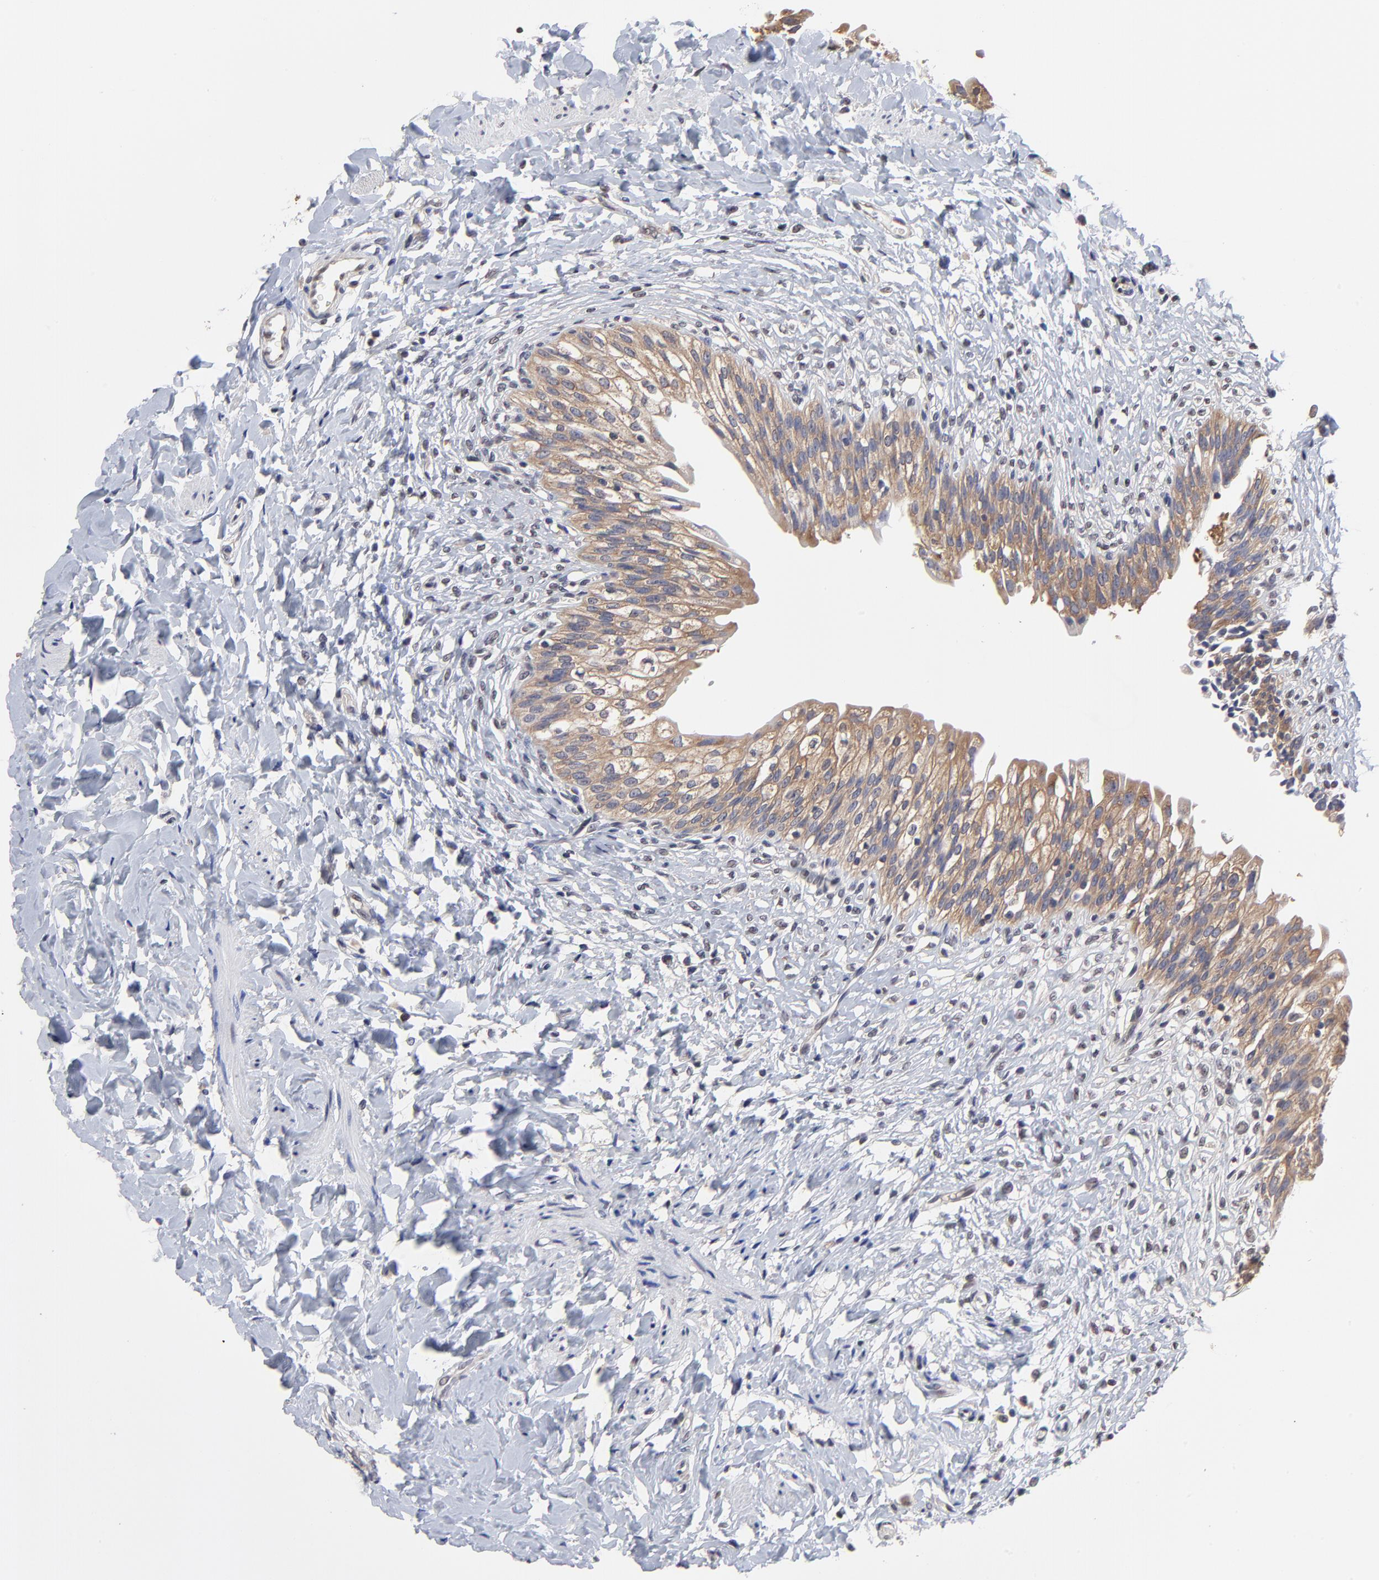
{"staining": {"intensity": "moderate", "quantity": ">75%", "location": "cytoplasmic/membranous"}, "tissue": "urinary bladder", "cell_type": "Urothelial cells", "image_type": "normal", "snomed": [{"axis": "morphology", "description": "Normal tissue, NOS"}, {"axis": "morphology", "description": "Inflammation, NOS"}, {"axis": "topography", "description": "Urinary bladder"}], "caption": "Urothelial cells show moderate cytoplasmic/membranous expression in about >75% of cells in unremarkable urinary bladder. The staining was performed using DAB (3,3'-diaminobenzidine), with brown indicating positive protein expression. Nuclei are stained blue with hematoxylin.", "gene": "CCT2", "patient": {"sex": "female", "age": 80}}